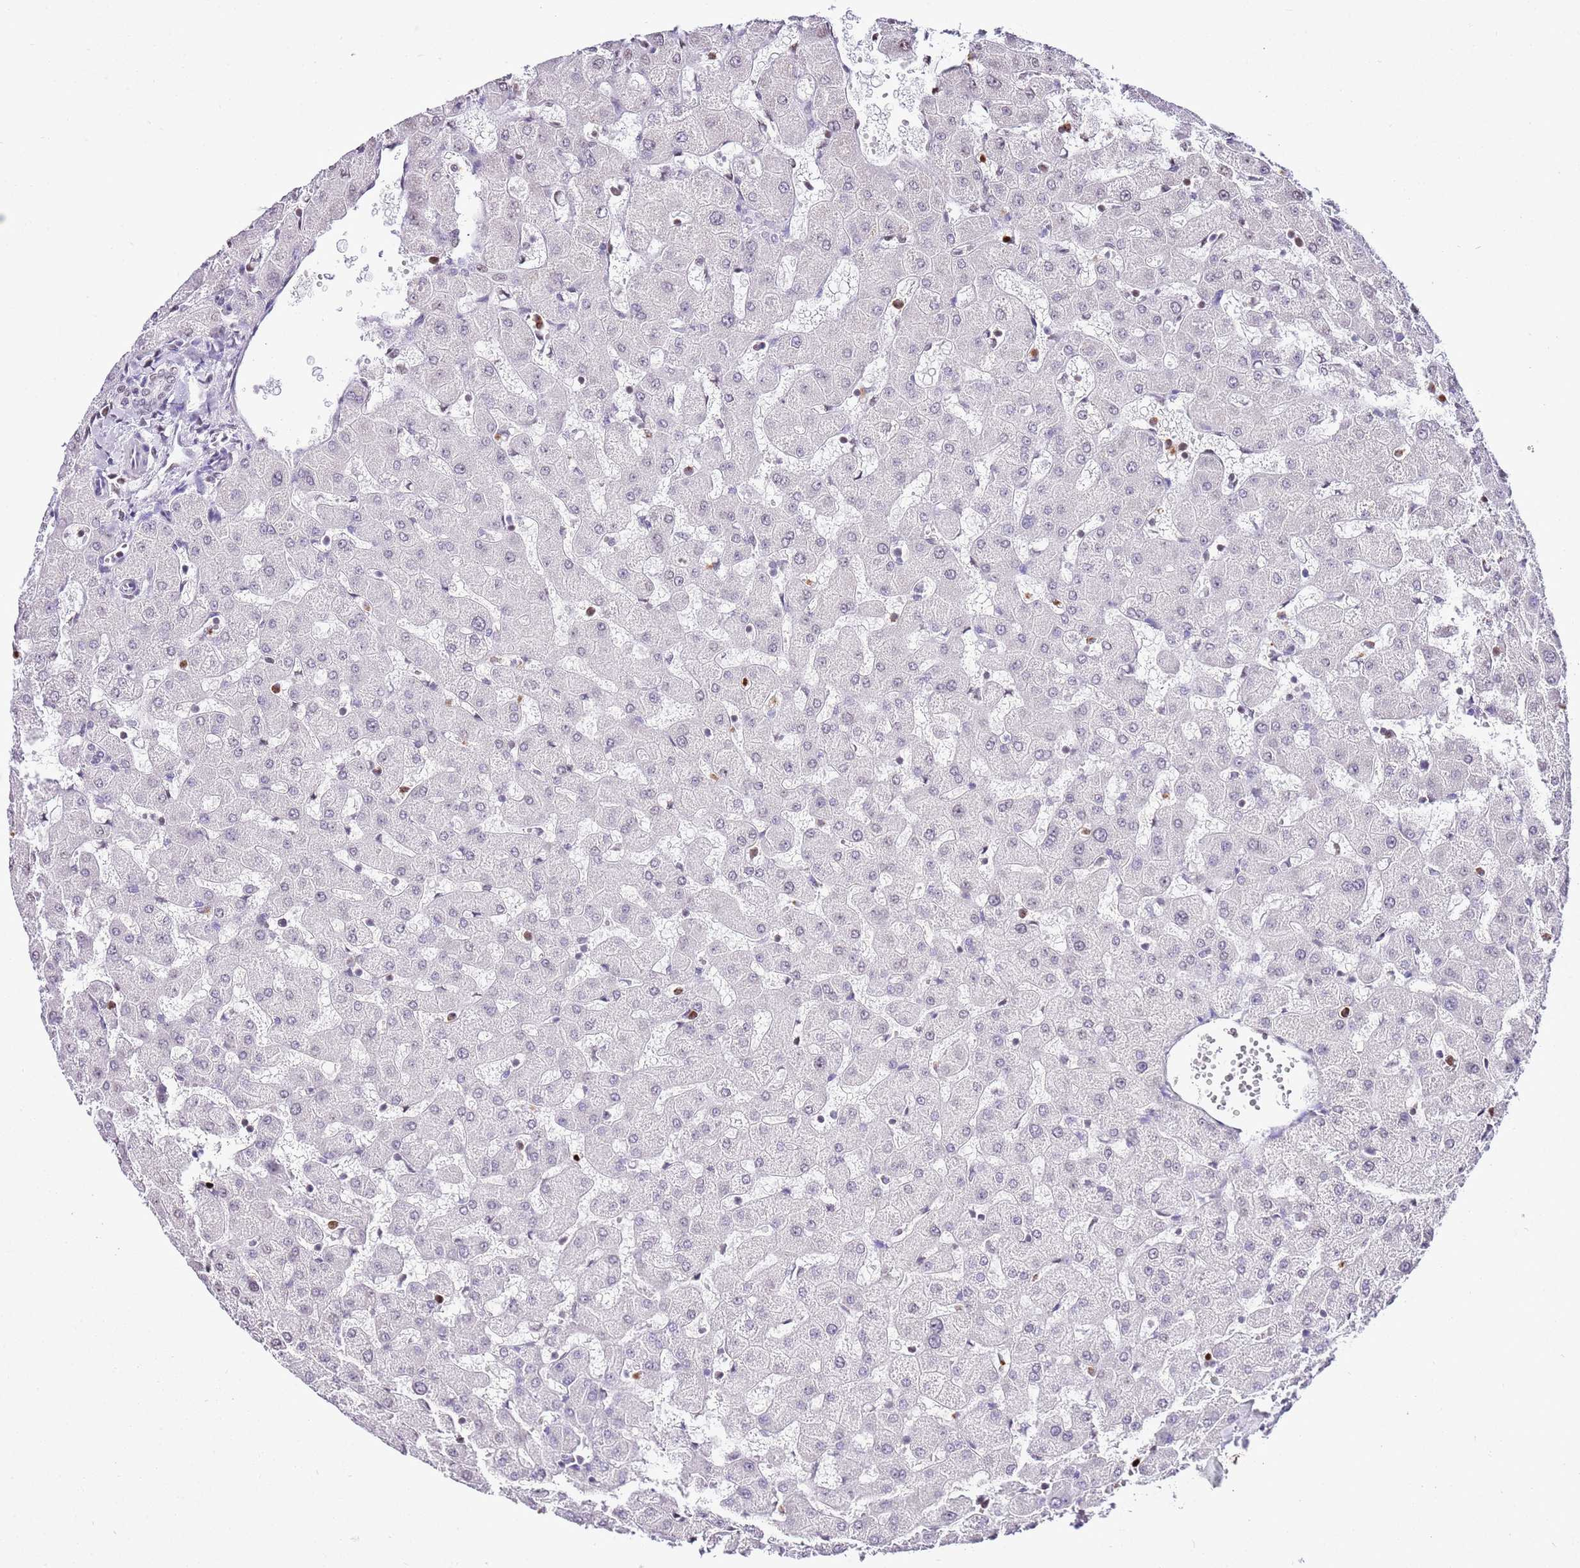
{"staining": {"intensity": "negative", "quantity": "none", "location": "none"}, "tissue": "liver", "cell_type": "Cholangiocytes", "image_type": "normal", "snomed": [{"axis": "morphology", "description": "Normal tissue, NOS"}, {"axis": "topography", "description": "Liver"}], "caption": "Immunohistochemistry (IHC) micrograph of normal liver stained for a protein (brown), which demonstrates no staining in cholangiocytes. (DAB IHC visualized using brightfield microscopy, high magnification).", "gene": "PRR15", "patient": {"sex": "female", "age": 63}}